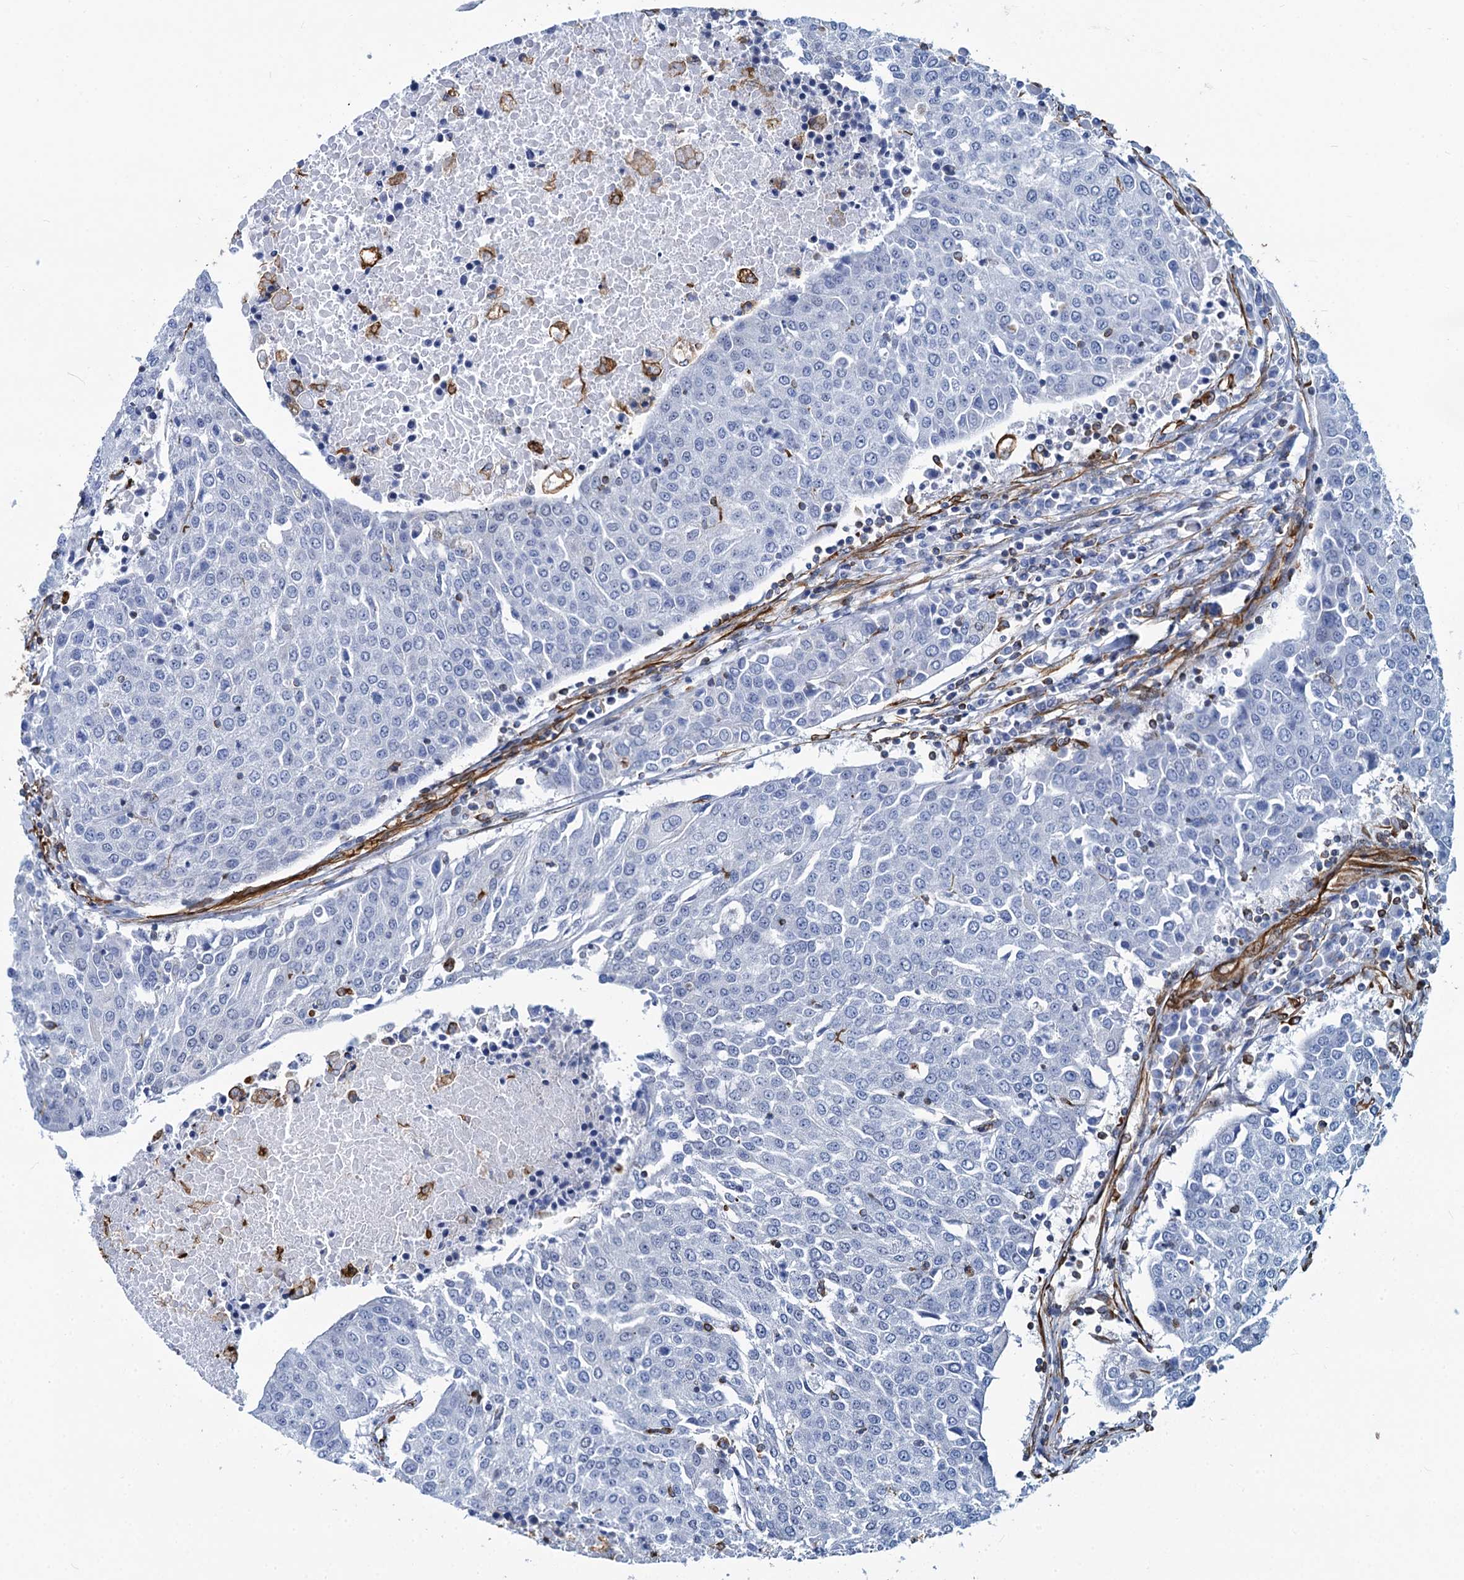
{"staining": {"intensity": "negative", "quantity": "none", "location": "none"}, "tissue": "urothelial cancer", "cell_type": "Tumor cells", "image_type": "cancer", "snomed": [{"axis": "morphology", "description": "Urothelial carcinoma, High grade"}, {"axis": "topography", "description": "Urinary bladder"}], "caption": "A micrograph of human urothelial cancer is negative for staining in tumor cells.", "gene": "PGM2", "patient": {"sex": "female", "age": 85}}